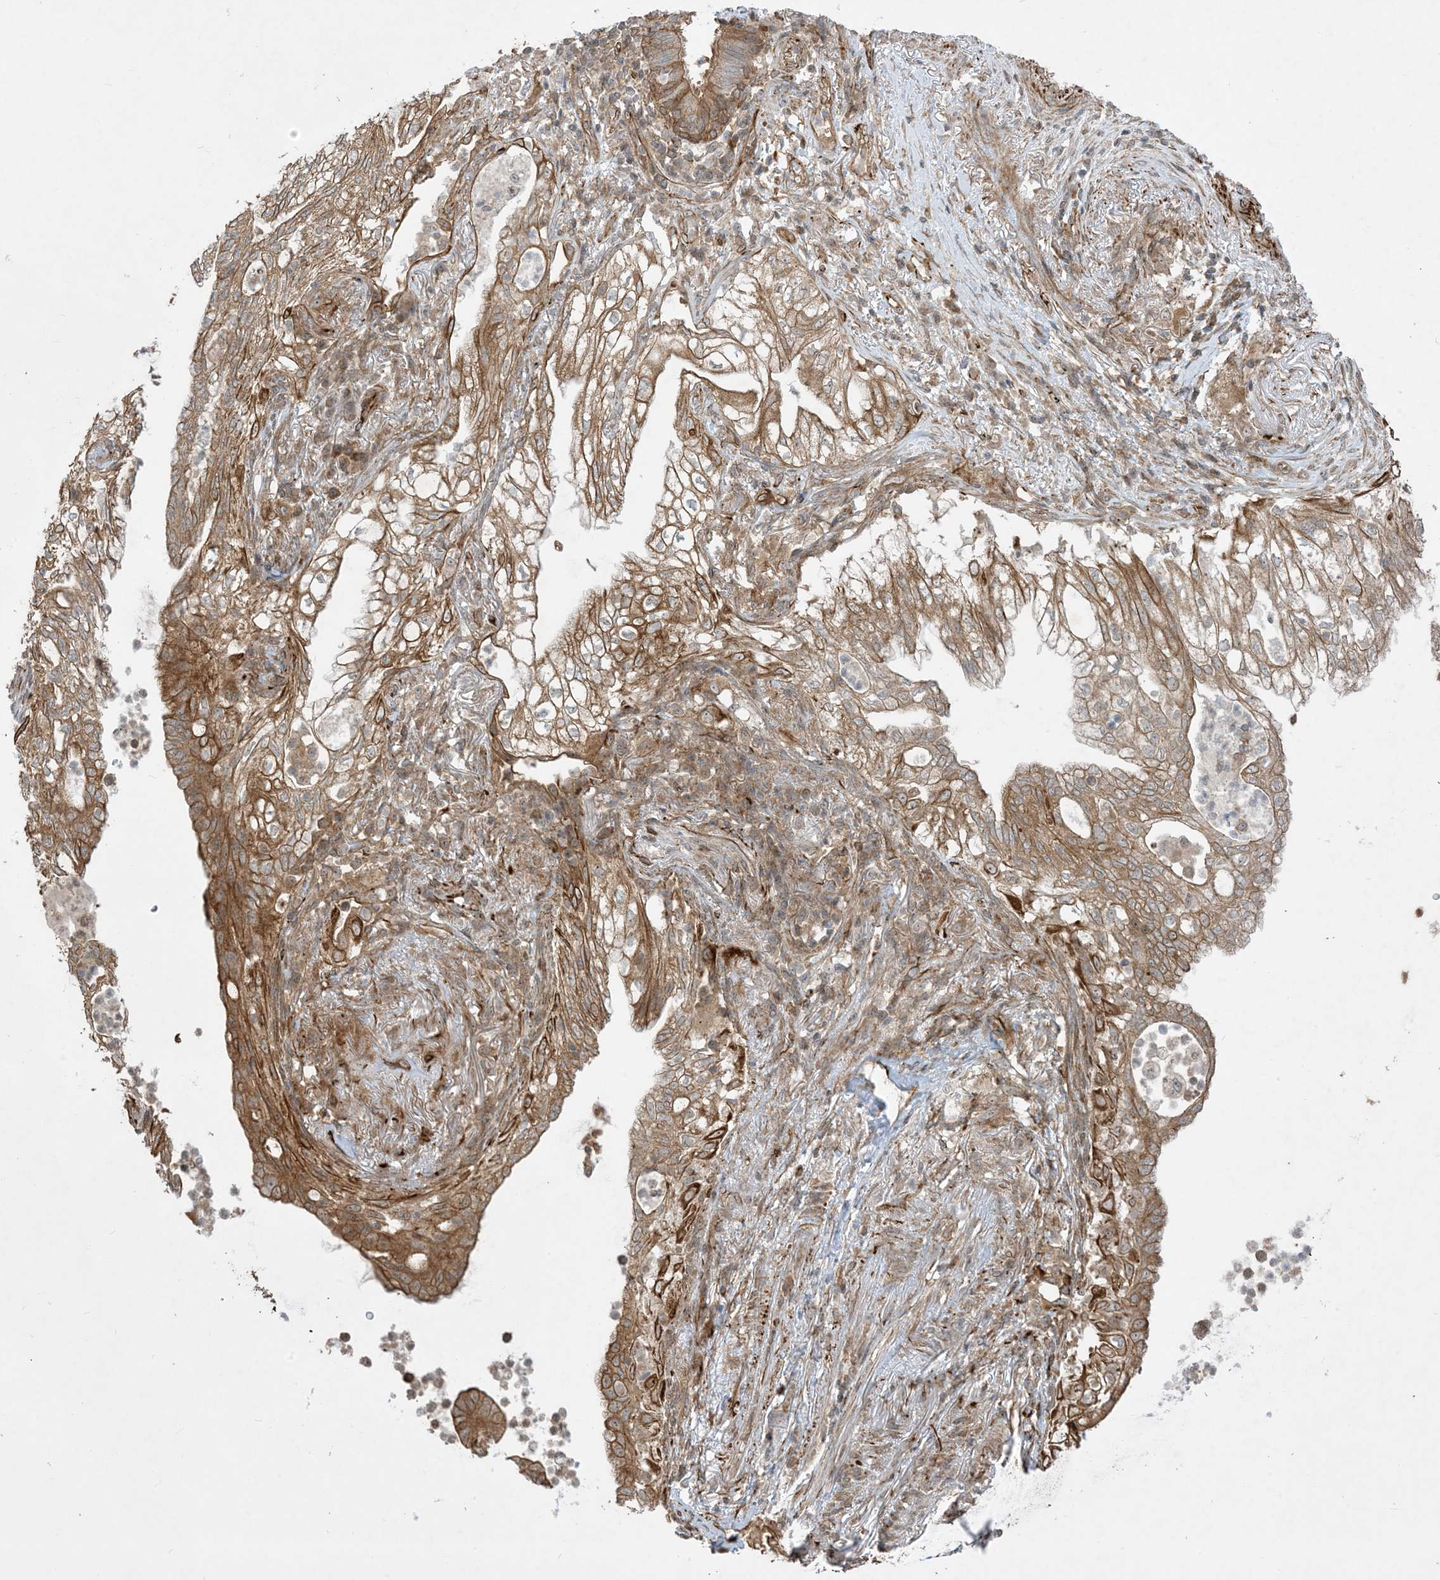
{"staining": {"intensity": "moderate", "quantity": ">75%", "location": "cytoplasmic/membranous"}, "tissue": "lung cancer", "cell_type": "Tumor cells", "image_type": "cancer", "snomed": [{"axis": "morphology", "description": "Adenocarcinoma, NOS"}, {"axis": "topography", "description": "Lung"}], "caption": "Moderate cytoplasmic/membranous positivity is appreciated in about >75% of tumor cells in lung cancer.", "gene": "SOGA3", "patient": {"sex": "female", "age": 70}}